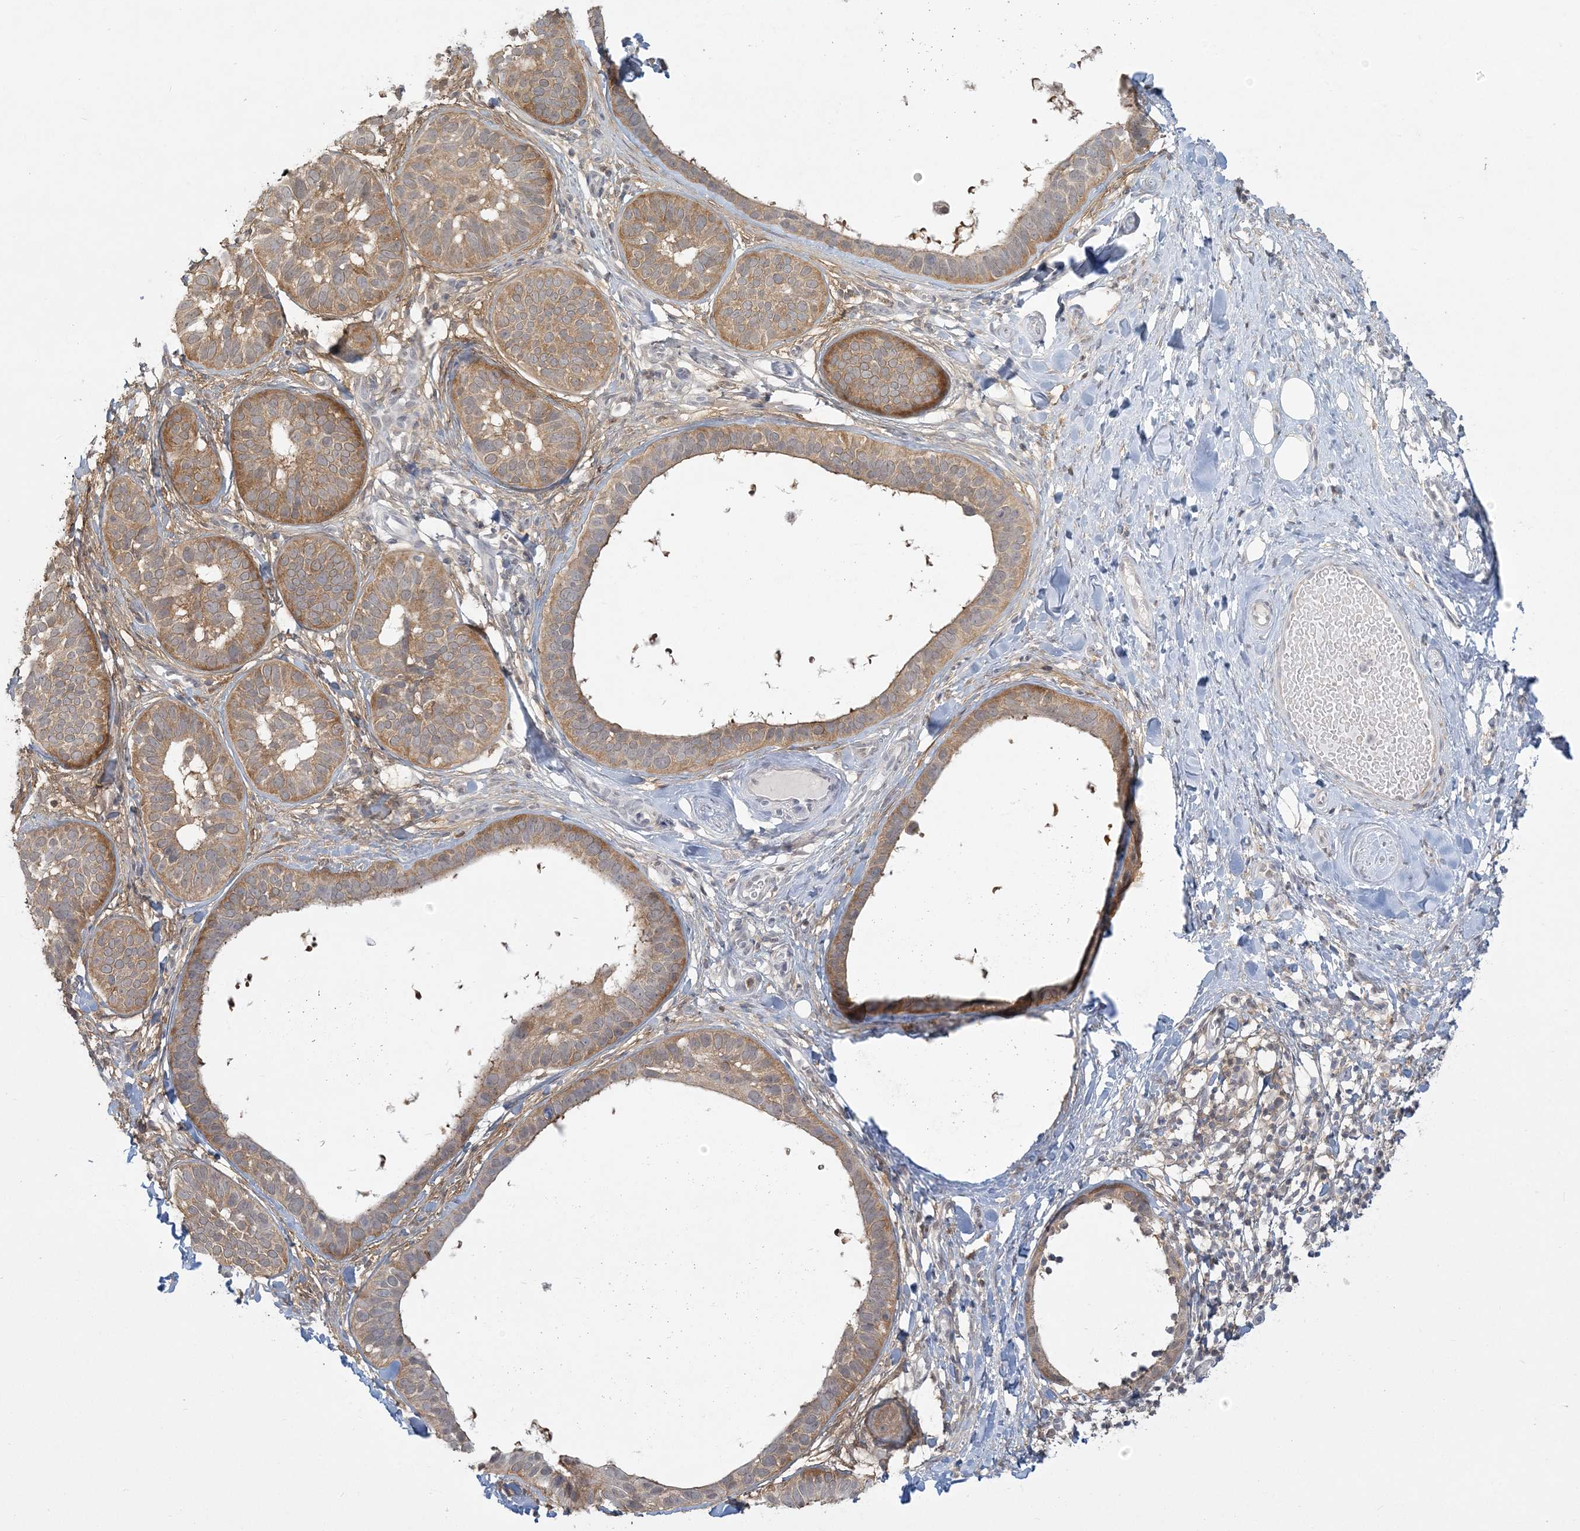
{"staining": {"intensity": "moderate", "quantity": ">75%", "location": "cytoplasmic/membranous"}, "tissue": "skin cancer", "cell_type": "Tumor cells", "image_type": "cancer", "snomed": [{"axis": "morphology", "description": "Basal cell carcinoma"}, {"axis": "topography", "description": "Skin"}], "caption": "This image reveals skin cancer stained with immunohistochemistry to label a protein in brown. The cytoplasmic/membranous of tumor cells show moderate positivity for the protein. Nuclei are counter-stained blue.", "gene": "ANKS1A", "patient": {"sex": "male", "age": 62}}